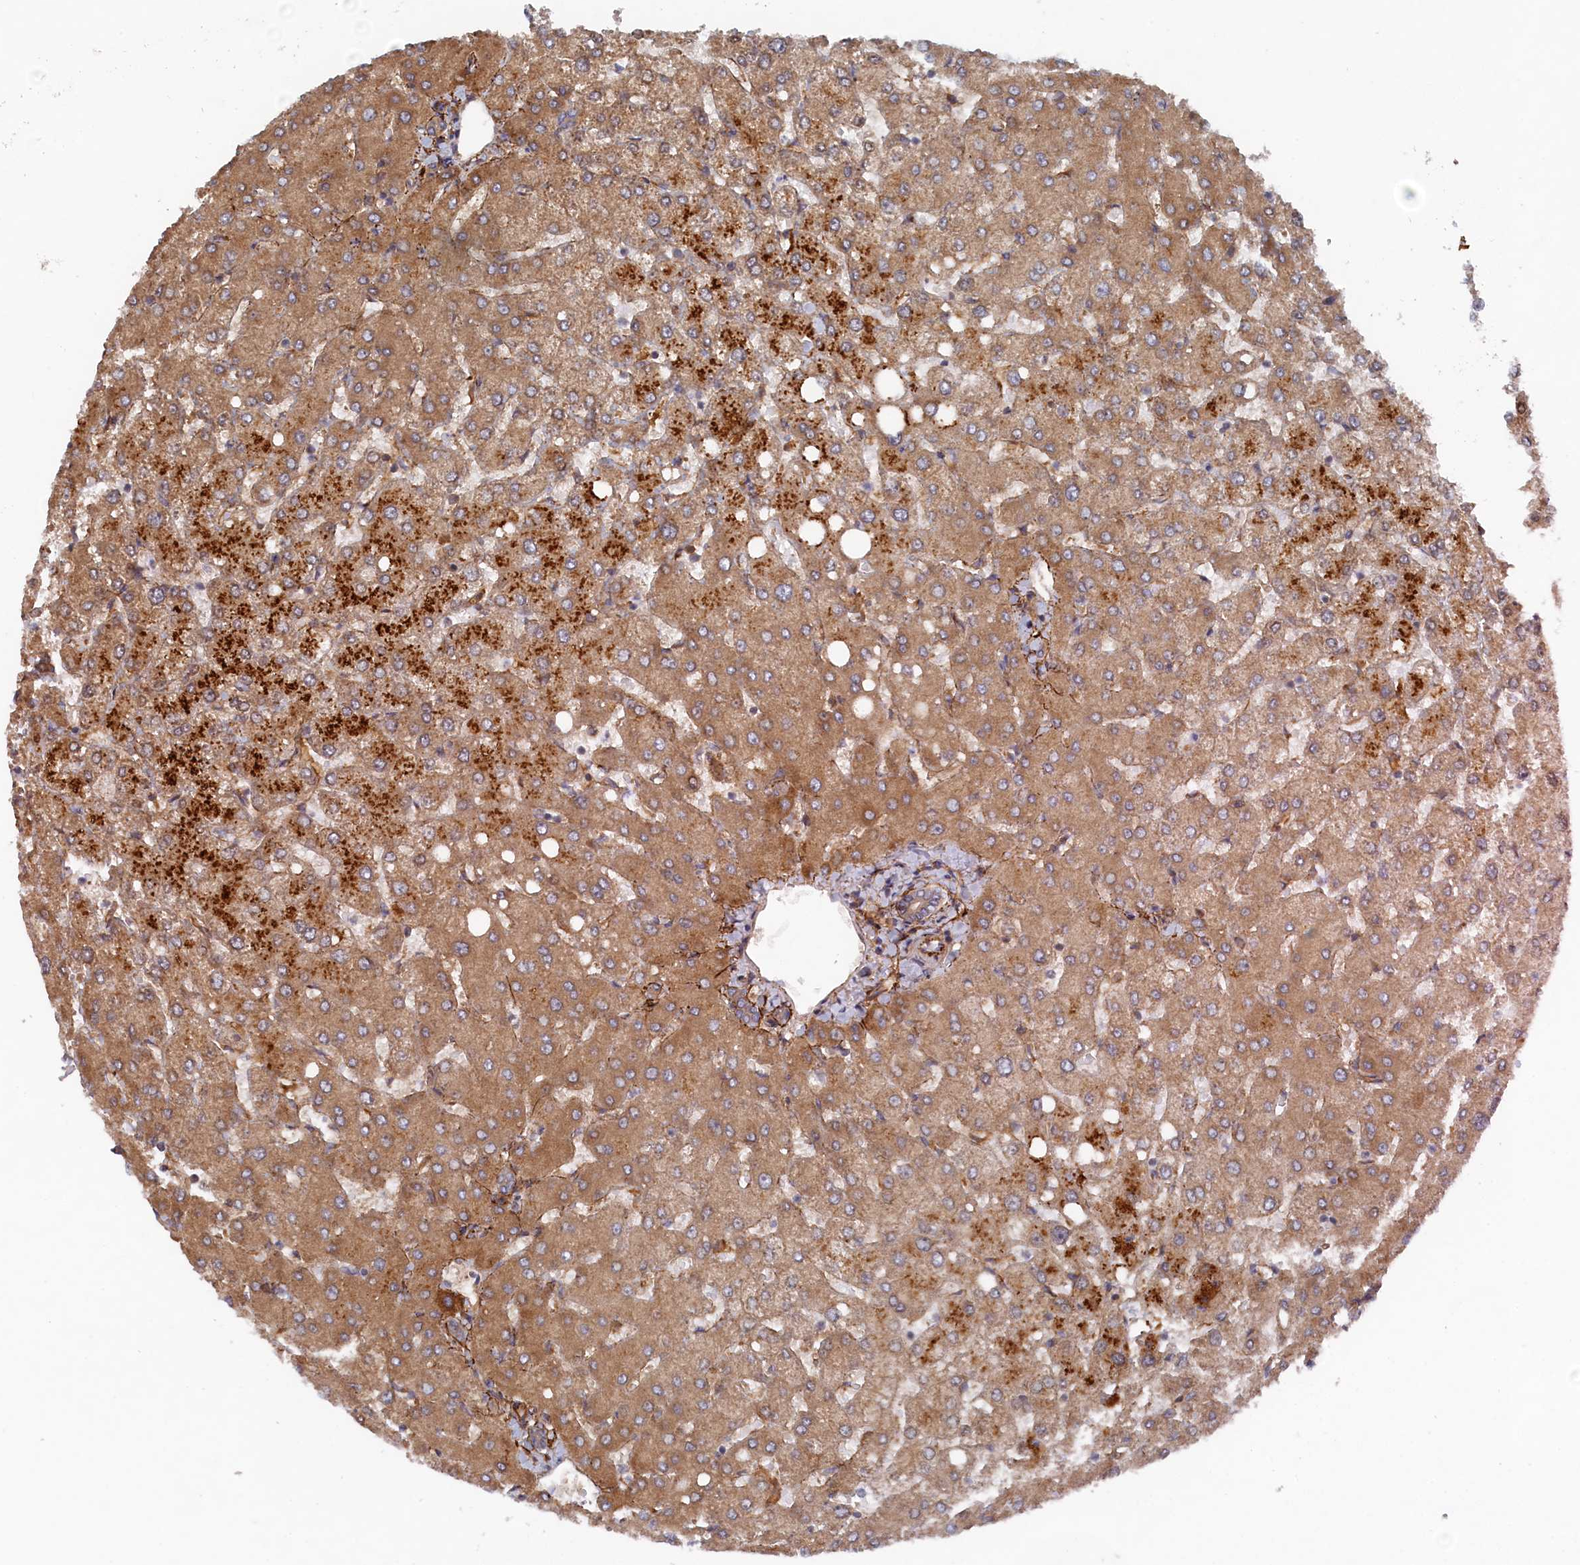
{"staining": {"intensity": "weak", "quantity": "<25%", "location": "cytoplasmic/membranous"}, "tissue": "liver", "cell_type": "Cholangiocytes", "image_type": "normal", "snomed": [{"axis": "morphology", "description": "Normal tissue, NOS"}, {"axis": "topography", "description": "Liver"}], "caption": "Photomicrograph shows no protein staining in cholangiocytes of benign liver. (Brightfield microscopy of DAB immunohistochemistry at high magnification).", "gene": "TMEM196", "patient": {"sex": "female", "age": 54}}